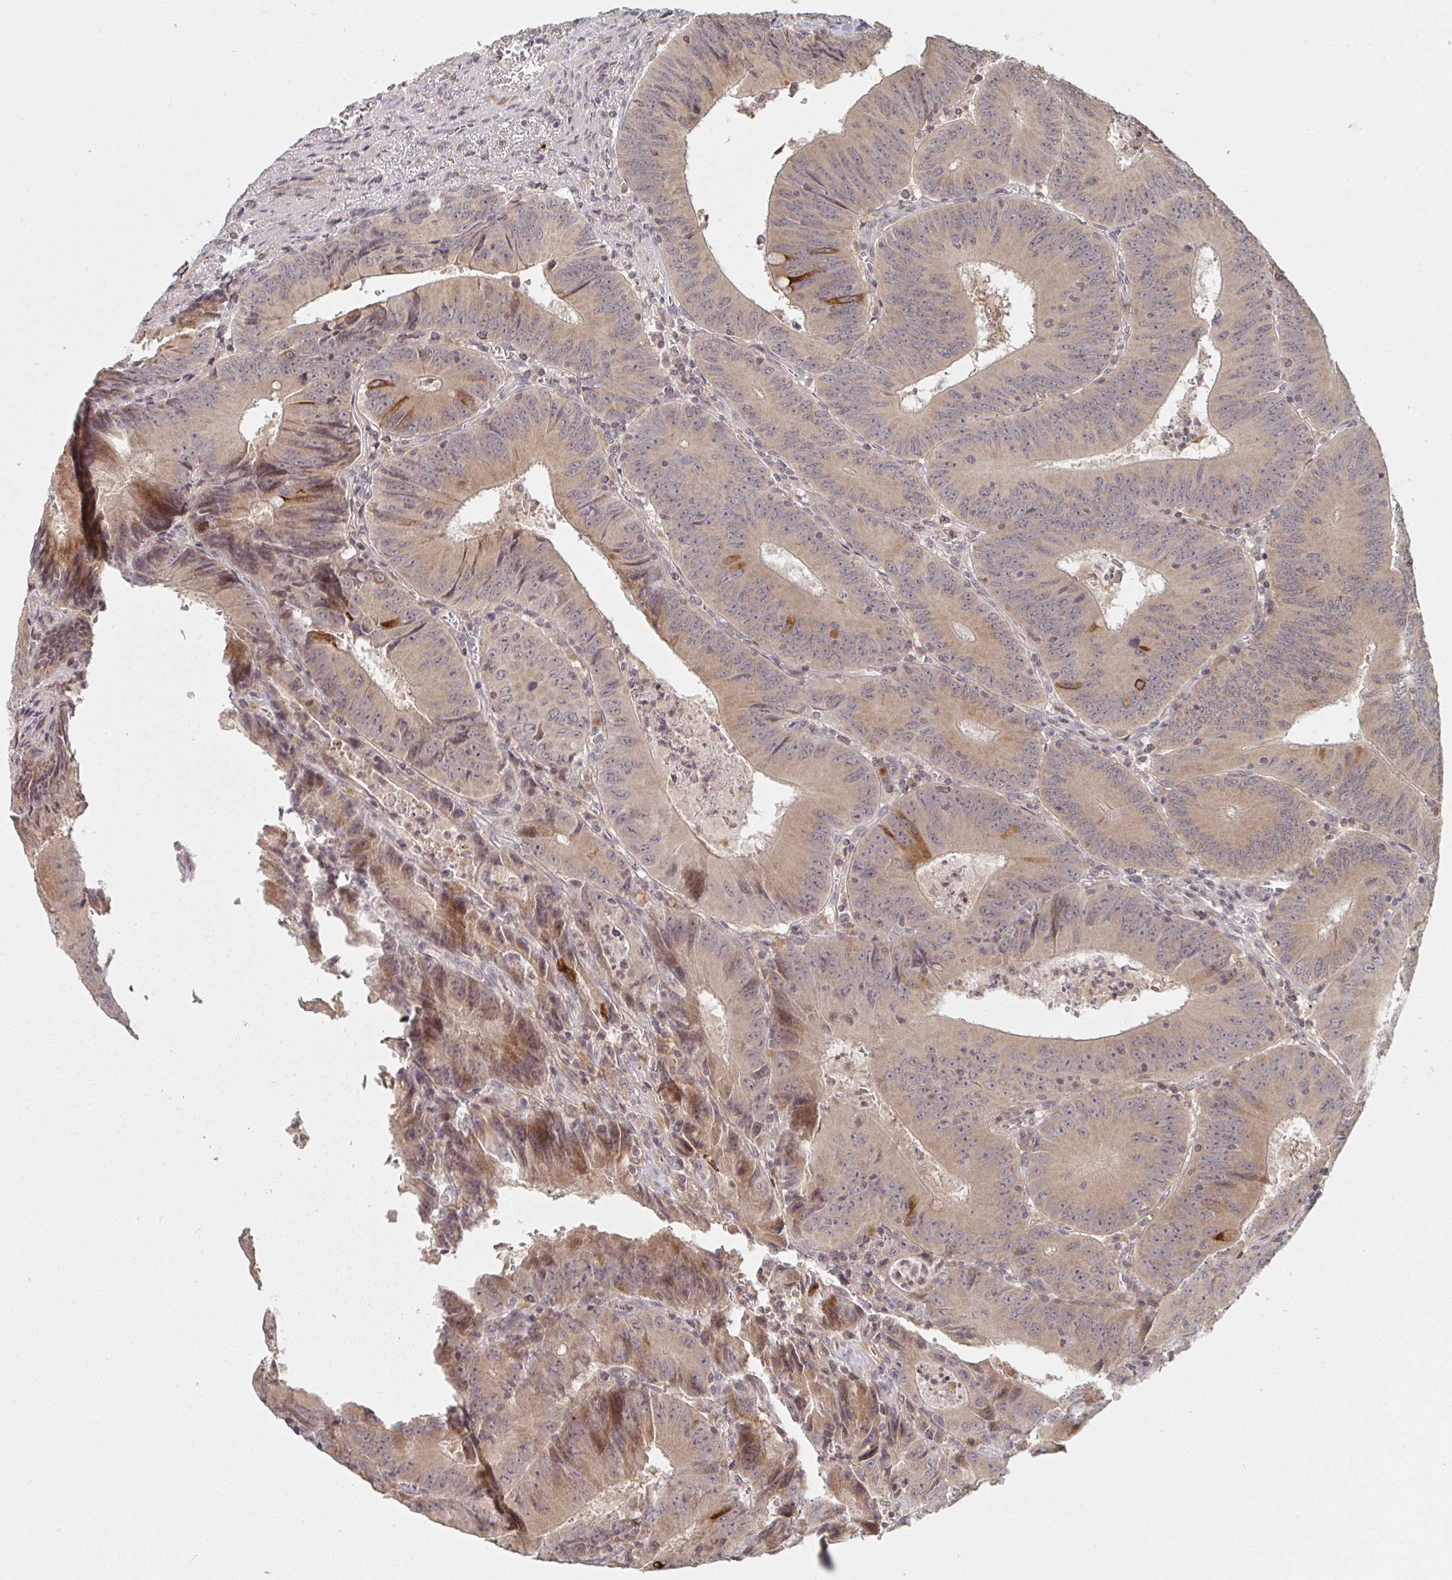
{"staining": {"intensity": "moderate", "quantity": "25%-75%", "location": "cytoplasmic/membranous,nuclear"}, "tissue": "colorectal cancer", "cell_type": "Tumor cells", "image_type": "cancer", "snomed": [{"axis": "morphology", "description": "Adenocarcinoma, NOS"}, {"axis": "topography", "description": "Rectum"}], "caption": "A brown stain labels moderate cytoplasmic/membranous and nuclear expression of a protein in human adenocarcinoma (colorectal) tumor cells. Immunohistochemistry stains the protein in brown and the nuclei are stained blue.", "gene": "DCST1", "patient": {"sex": "female", "age": 72}}